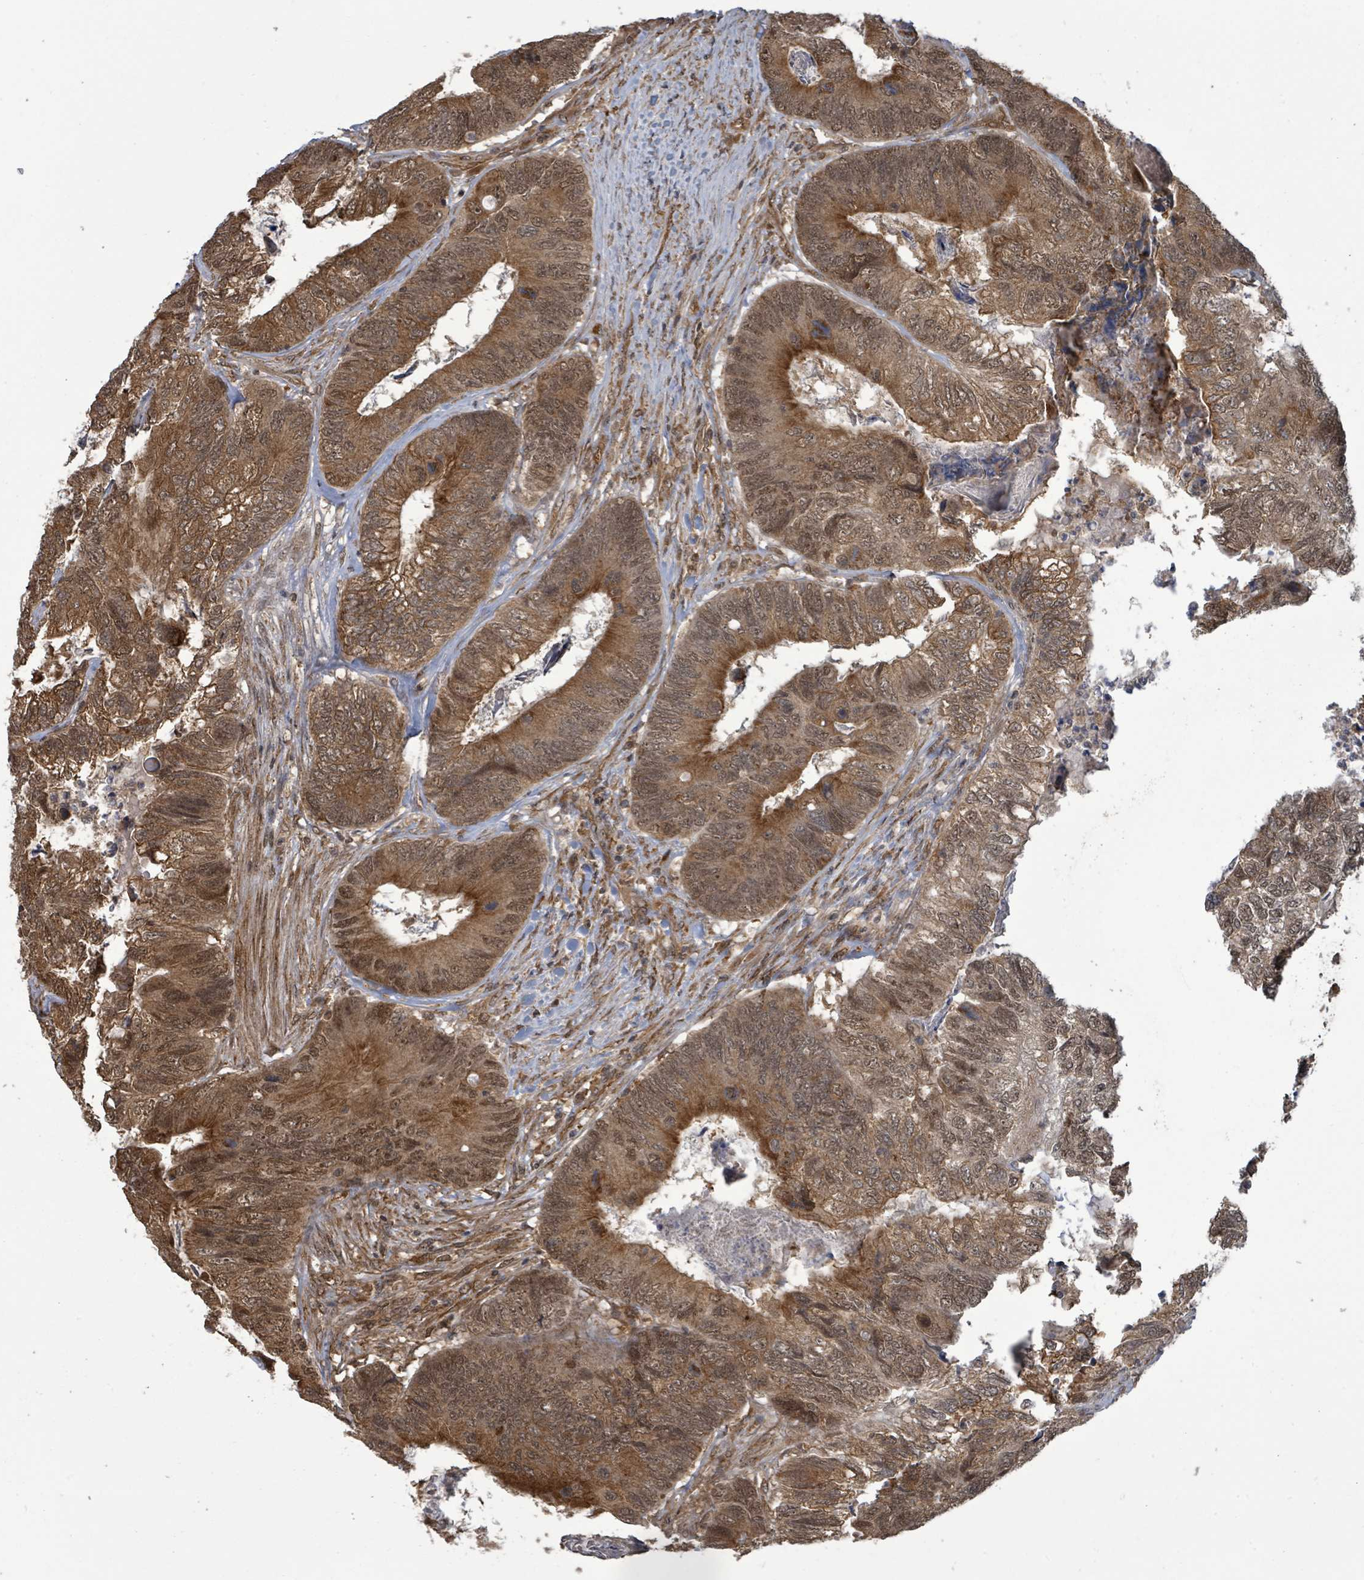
{"staining": {"intensity": "strong", "quantity": ">75%", "location": "cytoplasmic/membranous,nuclear"}, "tissue": "colorectal cancer", "cell_type": "Tumor cells", "image_type": "cancer", "snomed": [{"axis": "morphology", "description": "Adenocarcinoma, NOS"}, {"axis": "topography", "description": "Colon"}], "caption": "Tumor cells display high levels of strong cytoplasmic/membranous and nuclear staining in about >75% of cells in human adenocarcinoma (colorectal).", "gene": "KLC1", "patient": {"sex": "female", "age": 67}}